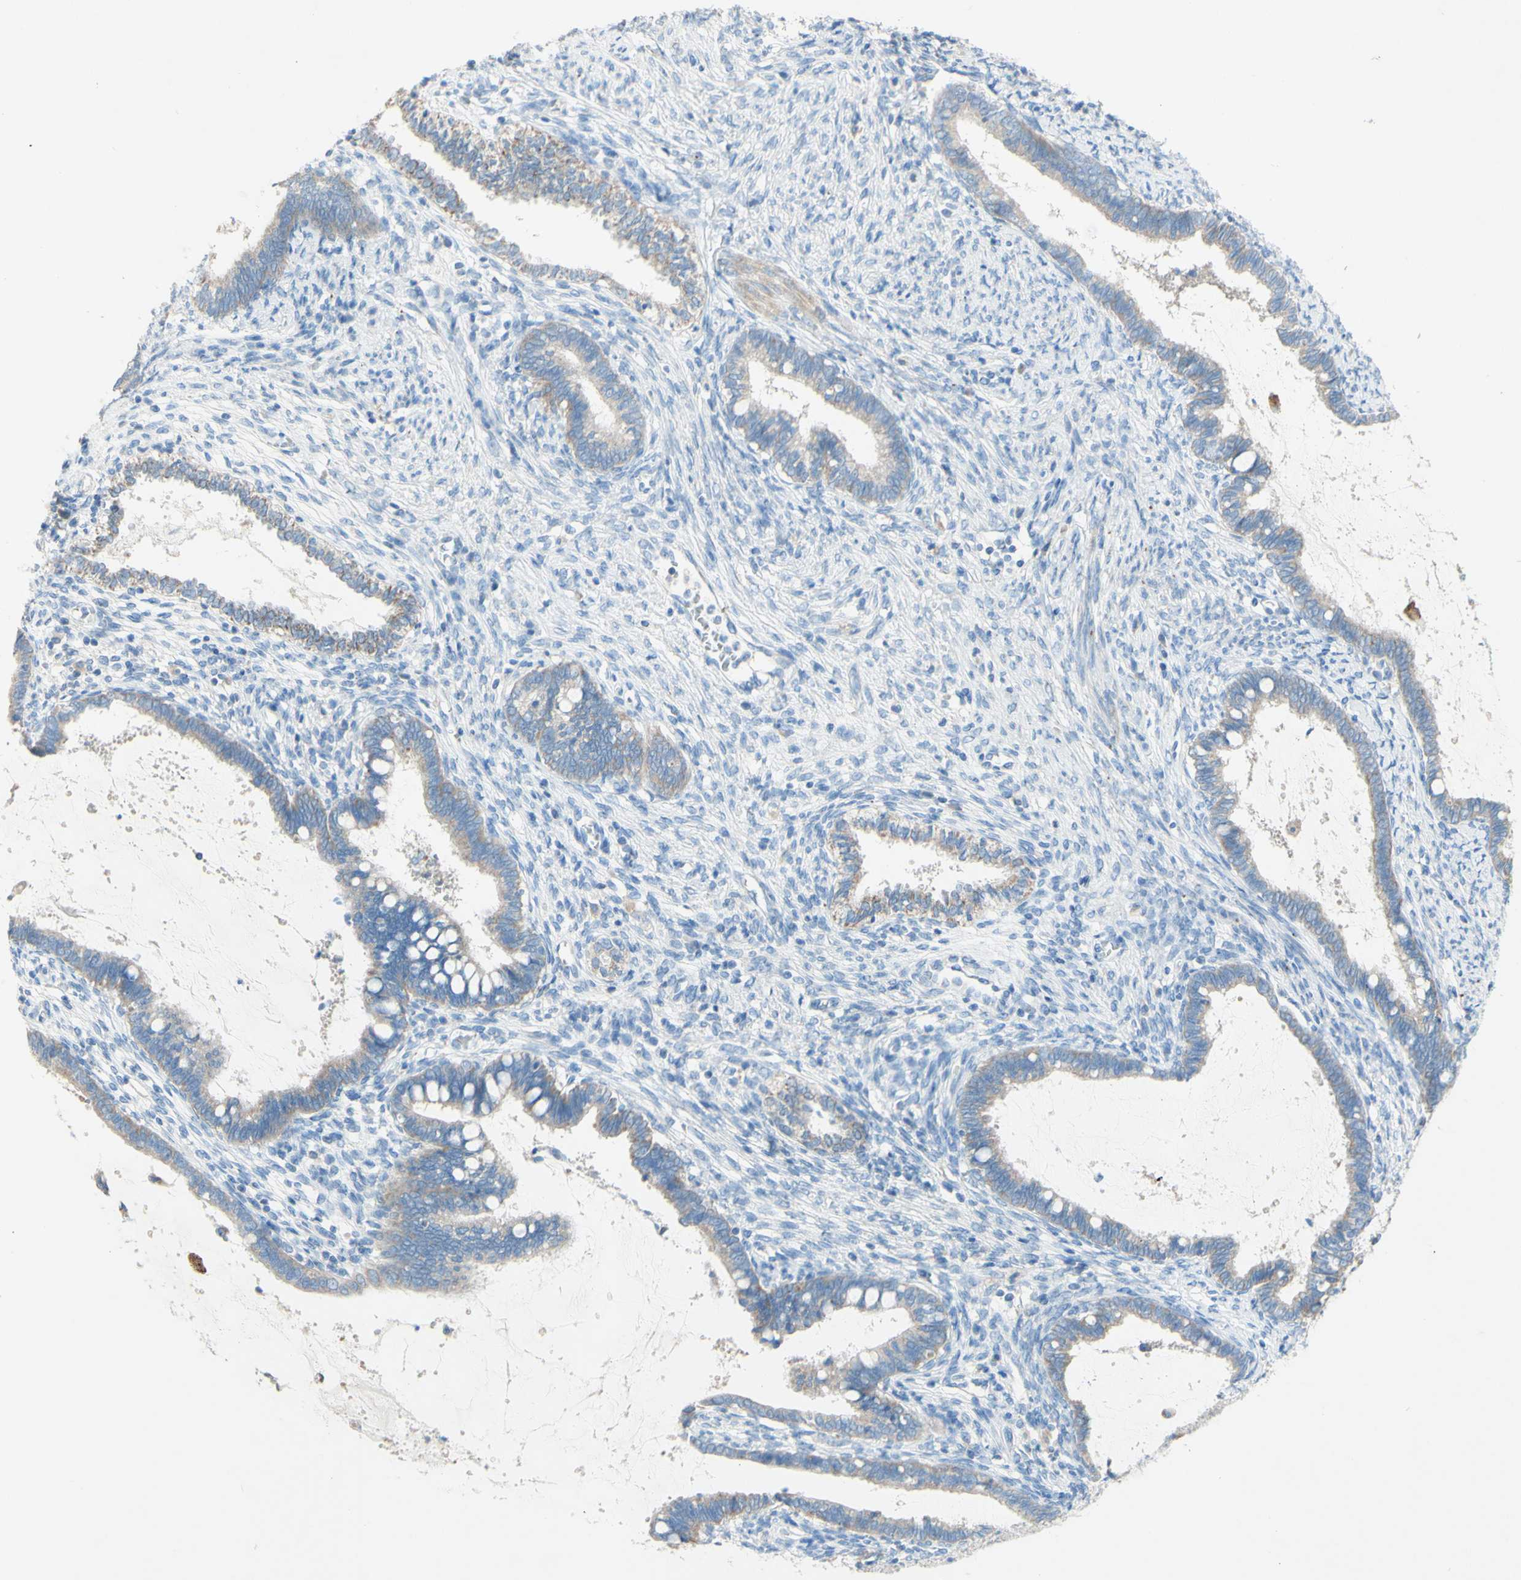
{"staining": {"intensity": "negative", "quantity": "none", "location": "none"}, "tissue": "cervical cancer", "cell_type": "Tumor cells", "image_type": "cancer", "snomed": [{"axis": "morphology", "description": "Adenocarcinoma, NOS"}, {"axis": "topography", "description": "Cervix"}], "caption": "There is no significant staining in tumor cells of cervical cancer. (Brightfield microscopy of DAB (3,3'-diaminobenzidine) immunohistochemistry at high magnification).", "gene": "ACADL", "patient": {"sex": "female", "age": 44}}